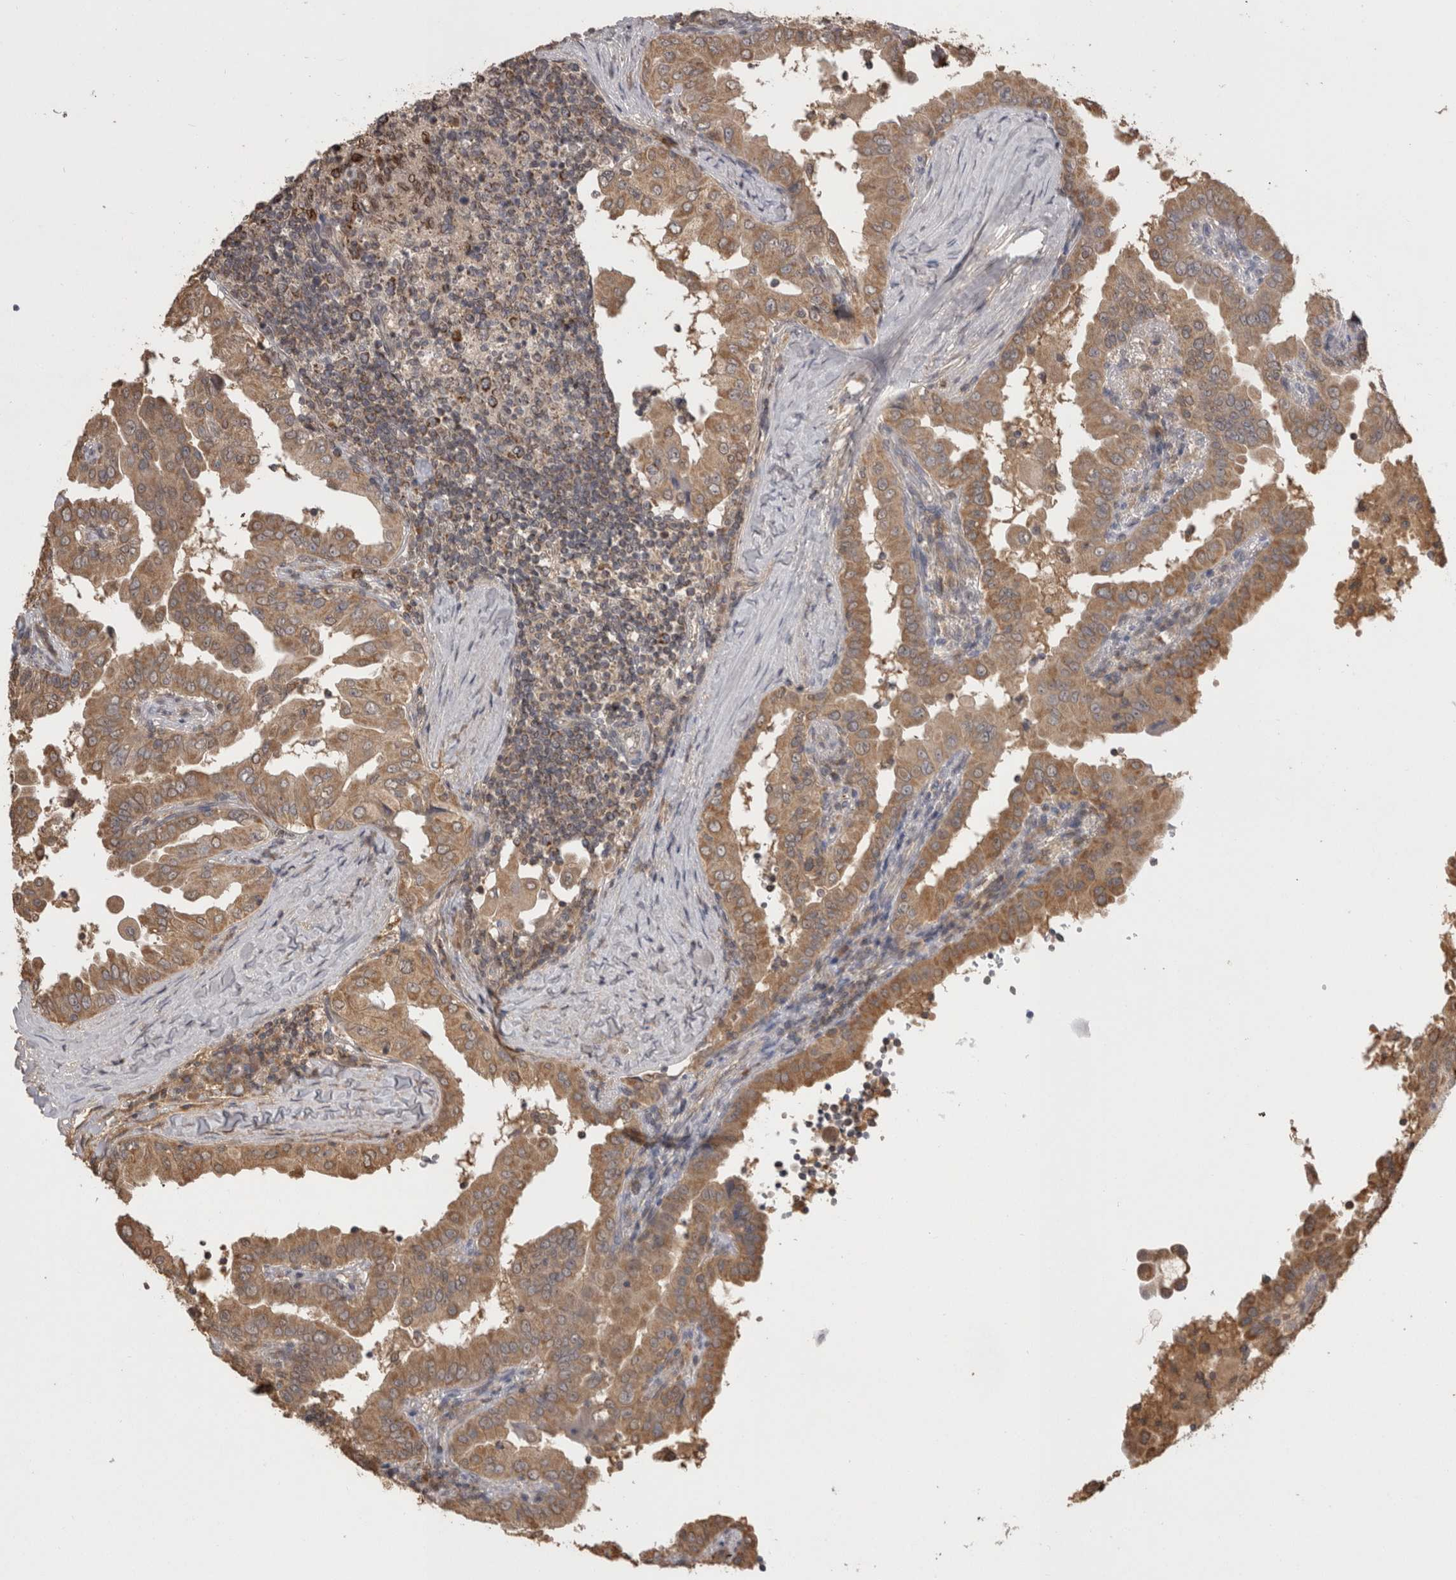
{"staining": {"intensity": "moderate", "quantity": ">75%", "location": "cytoplasmic/membranous"}, "tissue": "thyroid cancer", "cell_type": "Tumor cells", "image_type": "cancer", "snomed": [{"axis": "morphology", "description": "Papillary adenocarcinoma, NOS"}, {"axis": "topography", "description": "Thyroid gland"}], "caption": "DAB (3,3'-diaminobenzidine) immunohistochemical staining of human thyroid cancer (papillary adenocarcinoma) reveals moderate cytoplasmic/membranous protein staining in about >75% of tumor cells.", "gene": "PREP", "patient": {"sex": "male", "age": 33}}